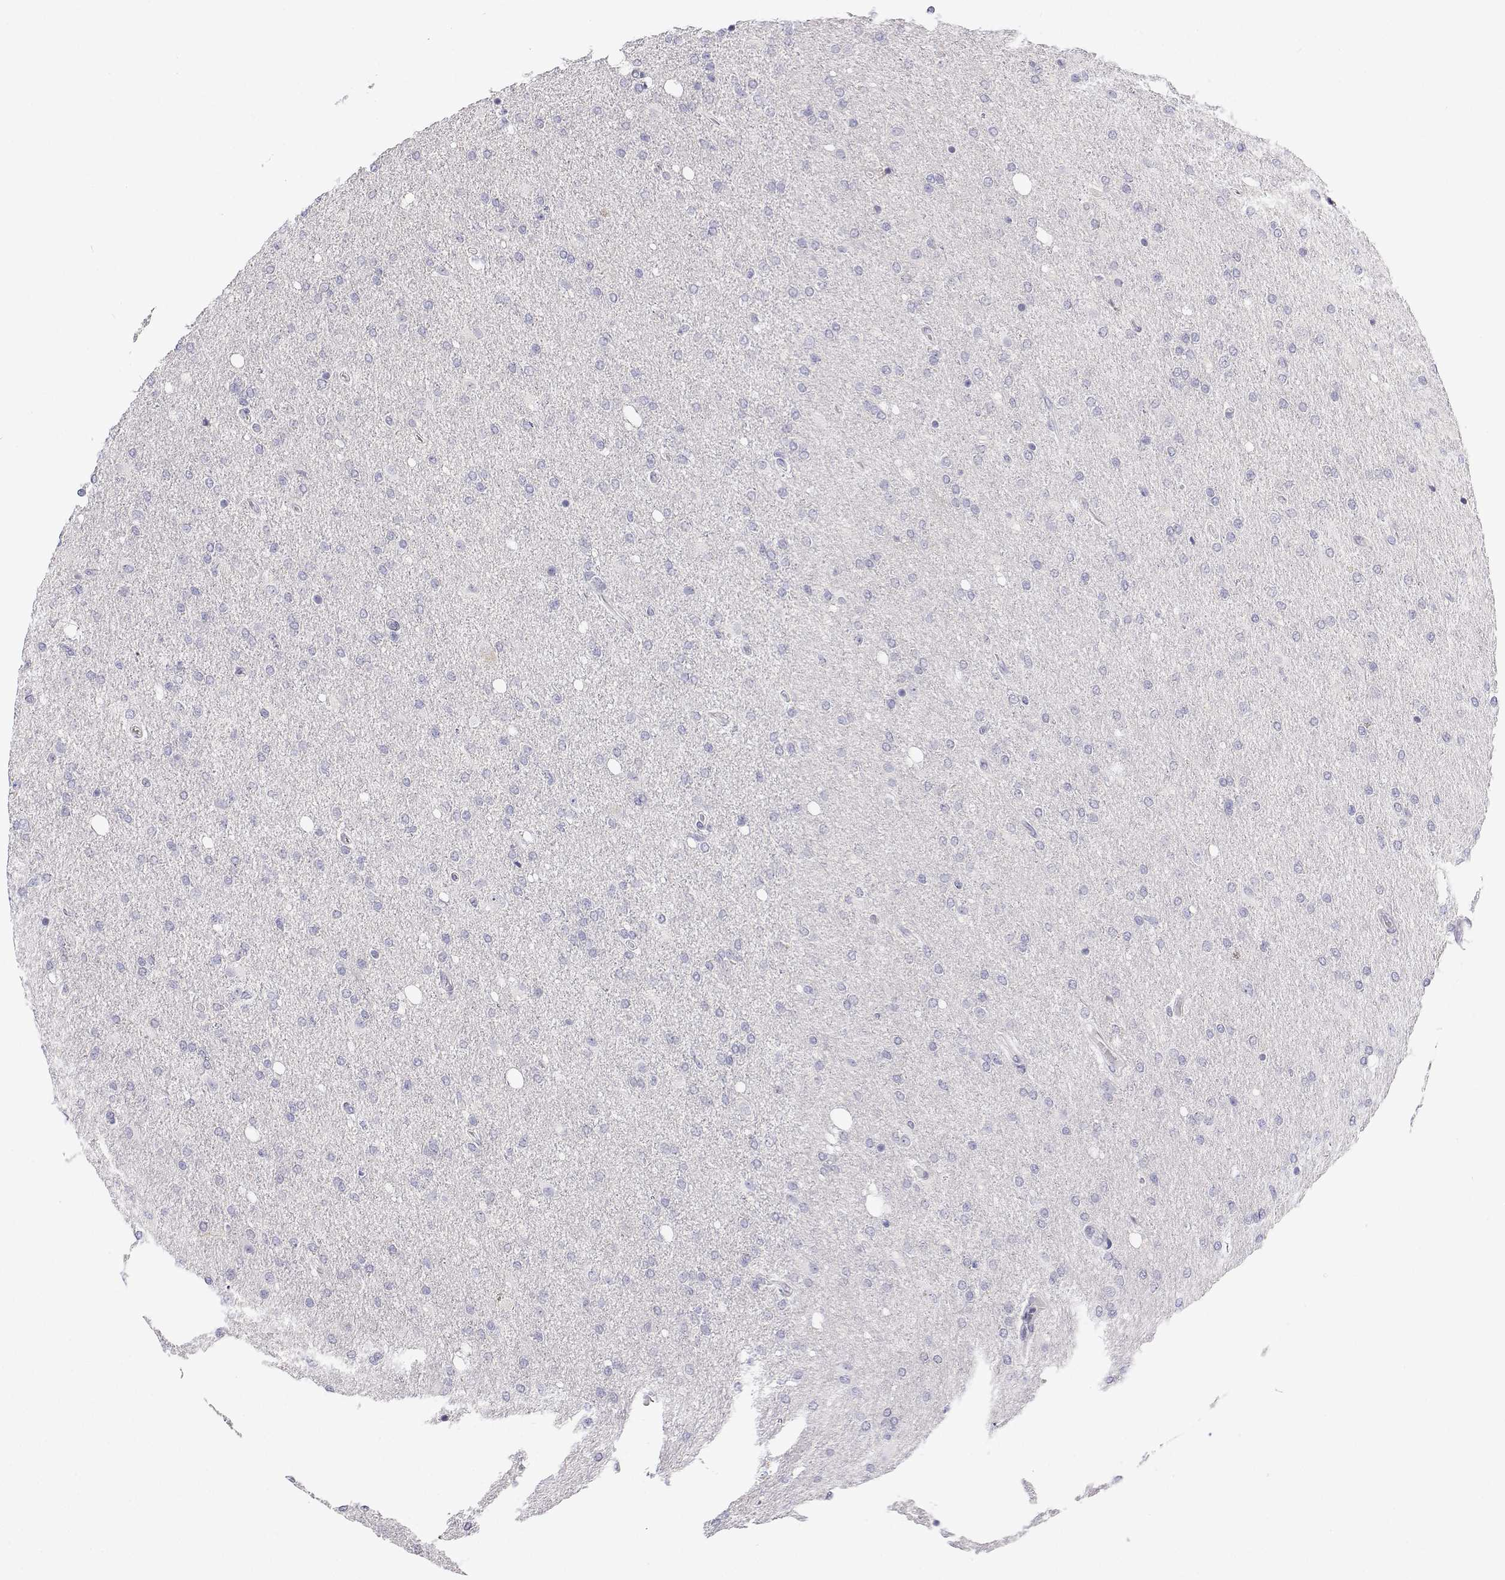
{"staining": {"intensity": "negative", "quantity": "none", "location": "none"}, "tissue": "glioma", "cell_type": "Tumor cells", "image_type": "cancer", "snomed": [{"axis": "morphology", "description": "Glioma, malignant, High grade"}, {"axis": "topography", "description": "Cerebral cortex"}], "caption": "Immunohistochemistry (IHC) of human malignant glioma (high-grade) shows no positivity in tumor cells. (Stains: DAB (3,3'-diaminobenzidine) immunohistochemistry with hematoxylin counter stain, Microscopy: brightfield microscopy at high magnification).", "gene": "ANKRD65", "patient": {"sex": "male", "age": 70}}